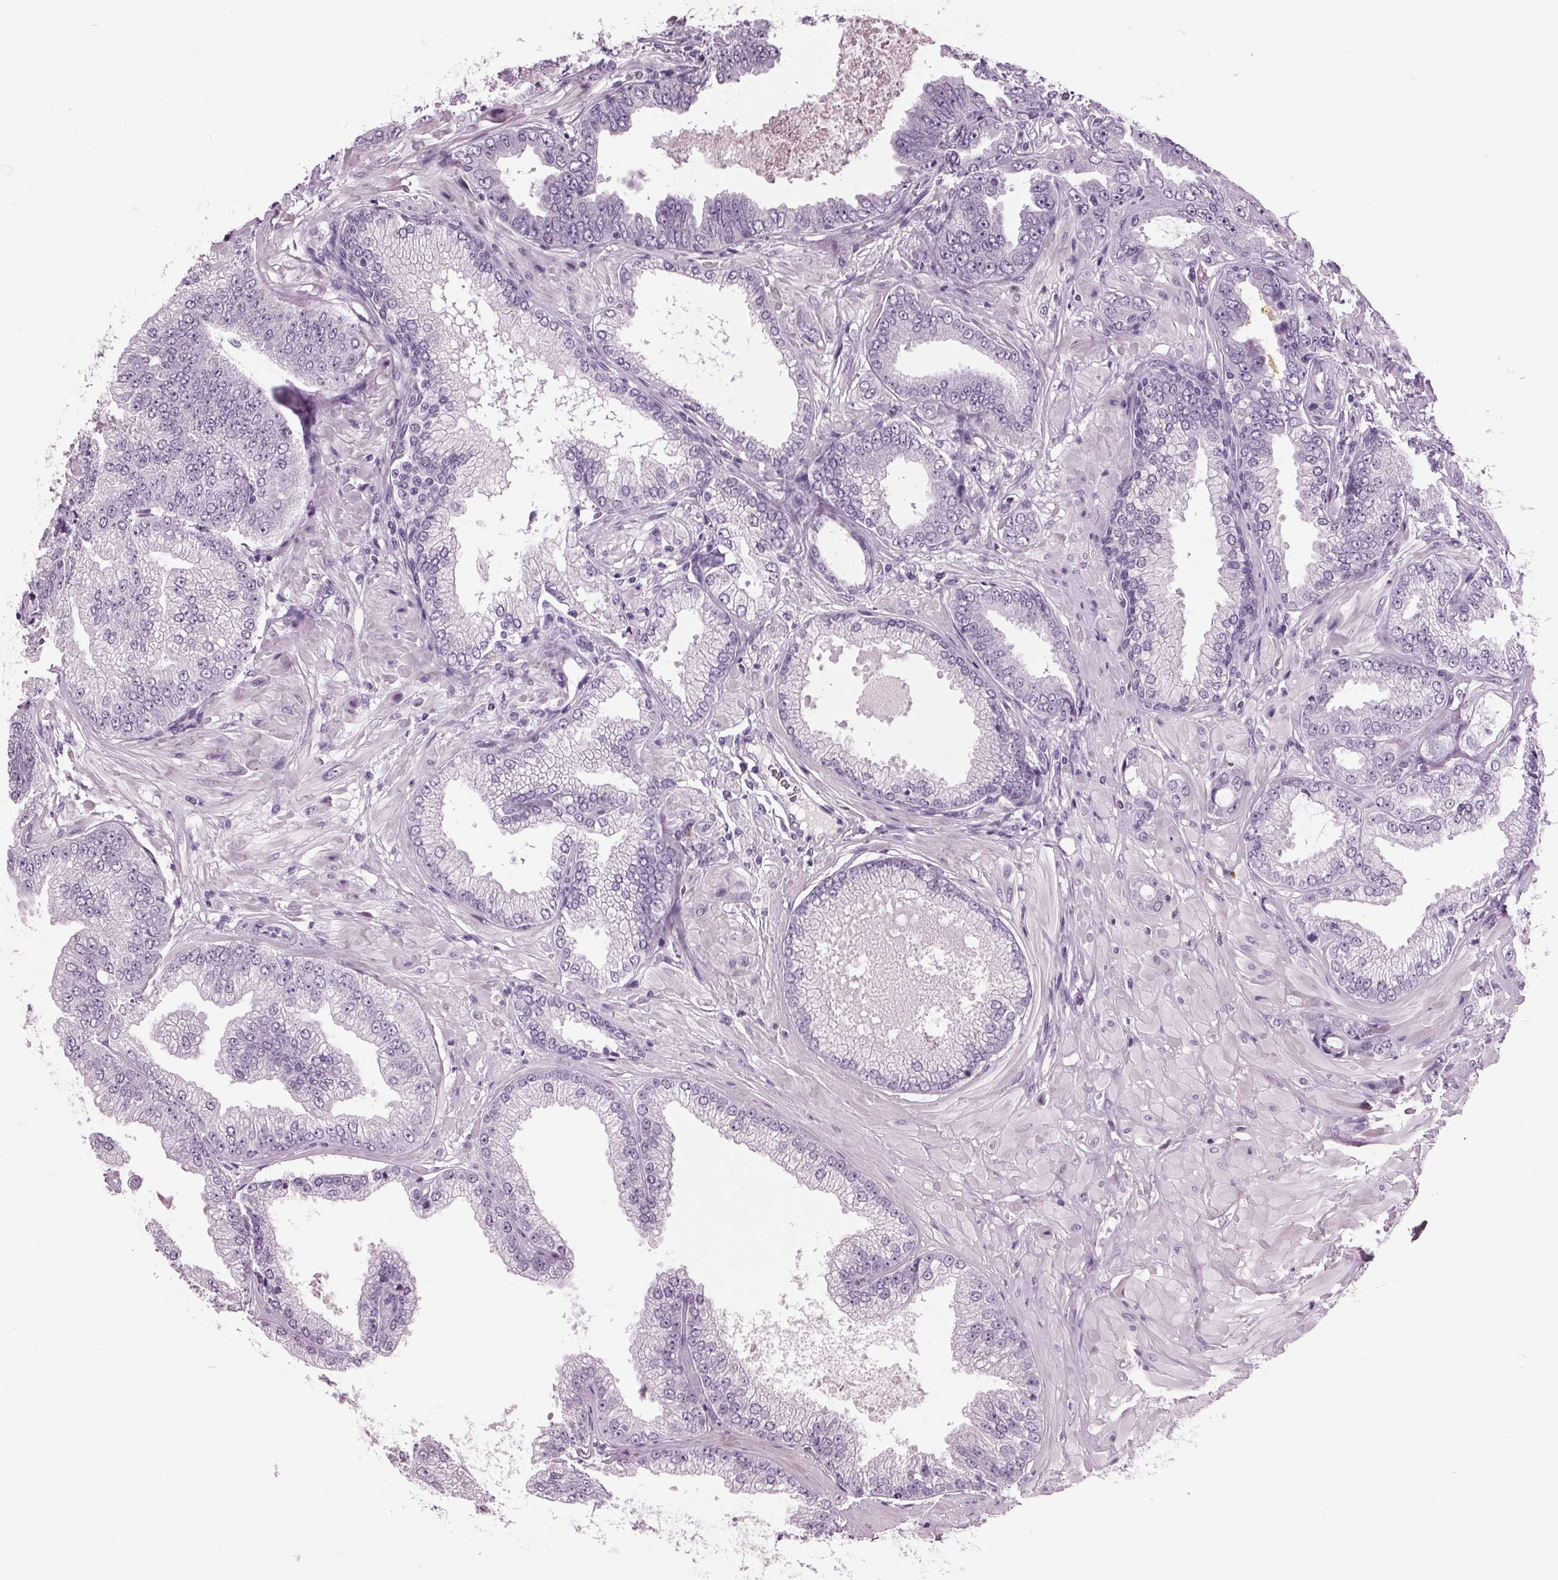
{"staining": {"intensity": "negative", "quantity": "none", "location": "none"}, "tissue": "prostate cancer", "cell_type": "Tumor cells", "image_type": "cancer", "snomed": [{"axis": "morphology", "description": "Adenocarcinoma, Low grade"}, {"axis": "topography", "description": "Prostate"}], "caption": "The histopathology image exhibits no staining of tumor cells in prostate cancer (low-grade adenocarcinoma).", "gene": "AMBP", "patient": {"sex": "male", "age": 55}}